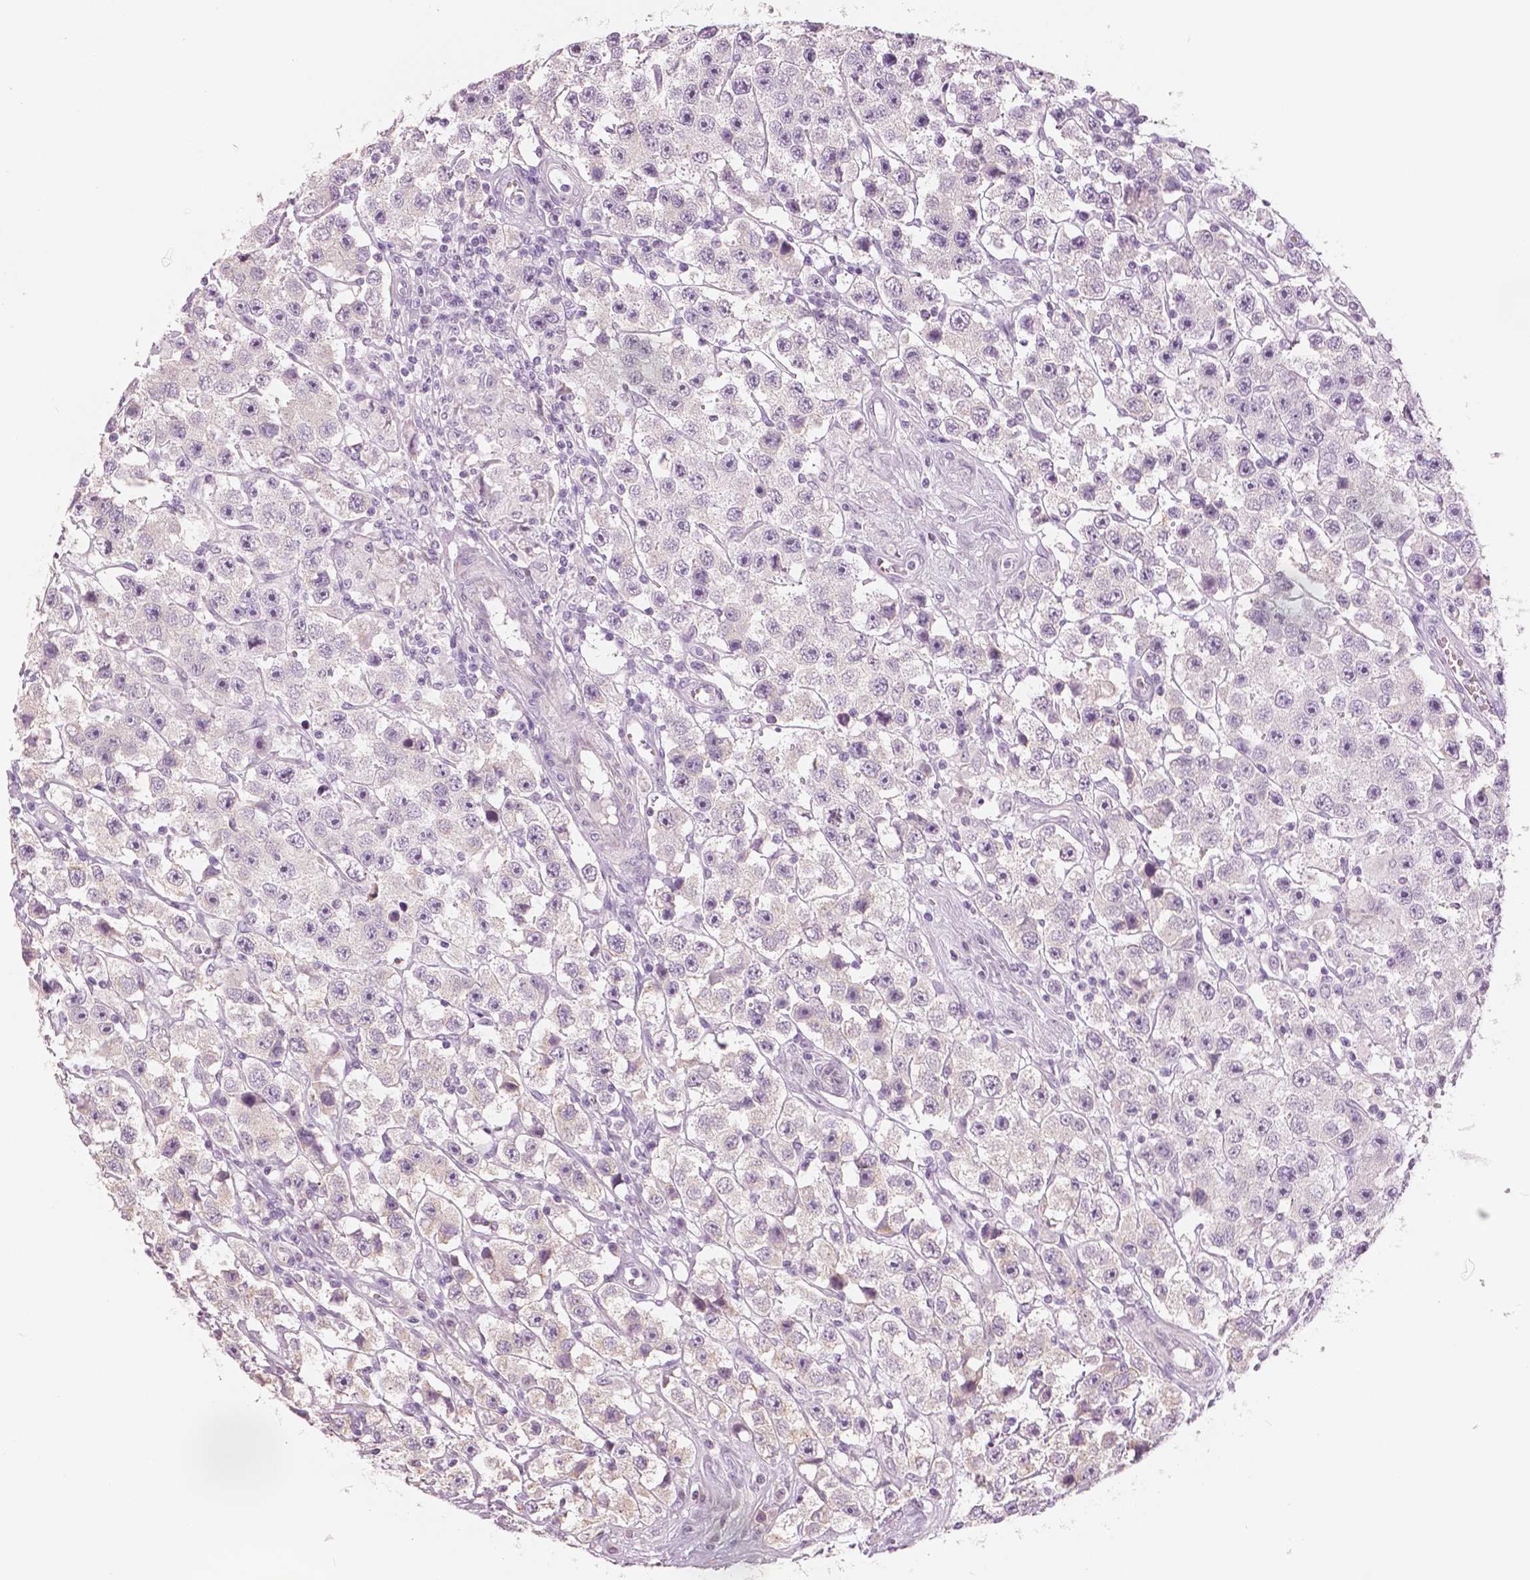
{"staining": {"intensity": "negative", "quantity": "none", "location": "none"}, "tissue": "testis cancer", "cell_type": "Tumor cells", "image_type": "cancer", "snomed": [{"axis": "morphology", "description": "Seminoma, NOS"}, {"axis": "topography", "description": "Testis"}], "caption": "An immunohistochemistry photomicrograph of seminoma (testis) is shown. There is no staining in tumor cells of seminoma (testis). The staining was performed using DAB to visualize the protein expression in brown, while the nuclei were stained in blue with hematoxylin (Magnification: 20x).", "gene": "SLC24A1", "patient": {"sex": "male", "age": 45}}